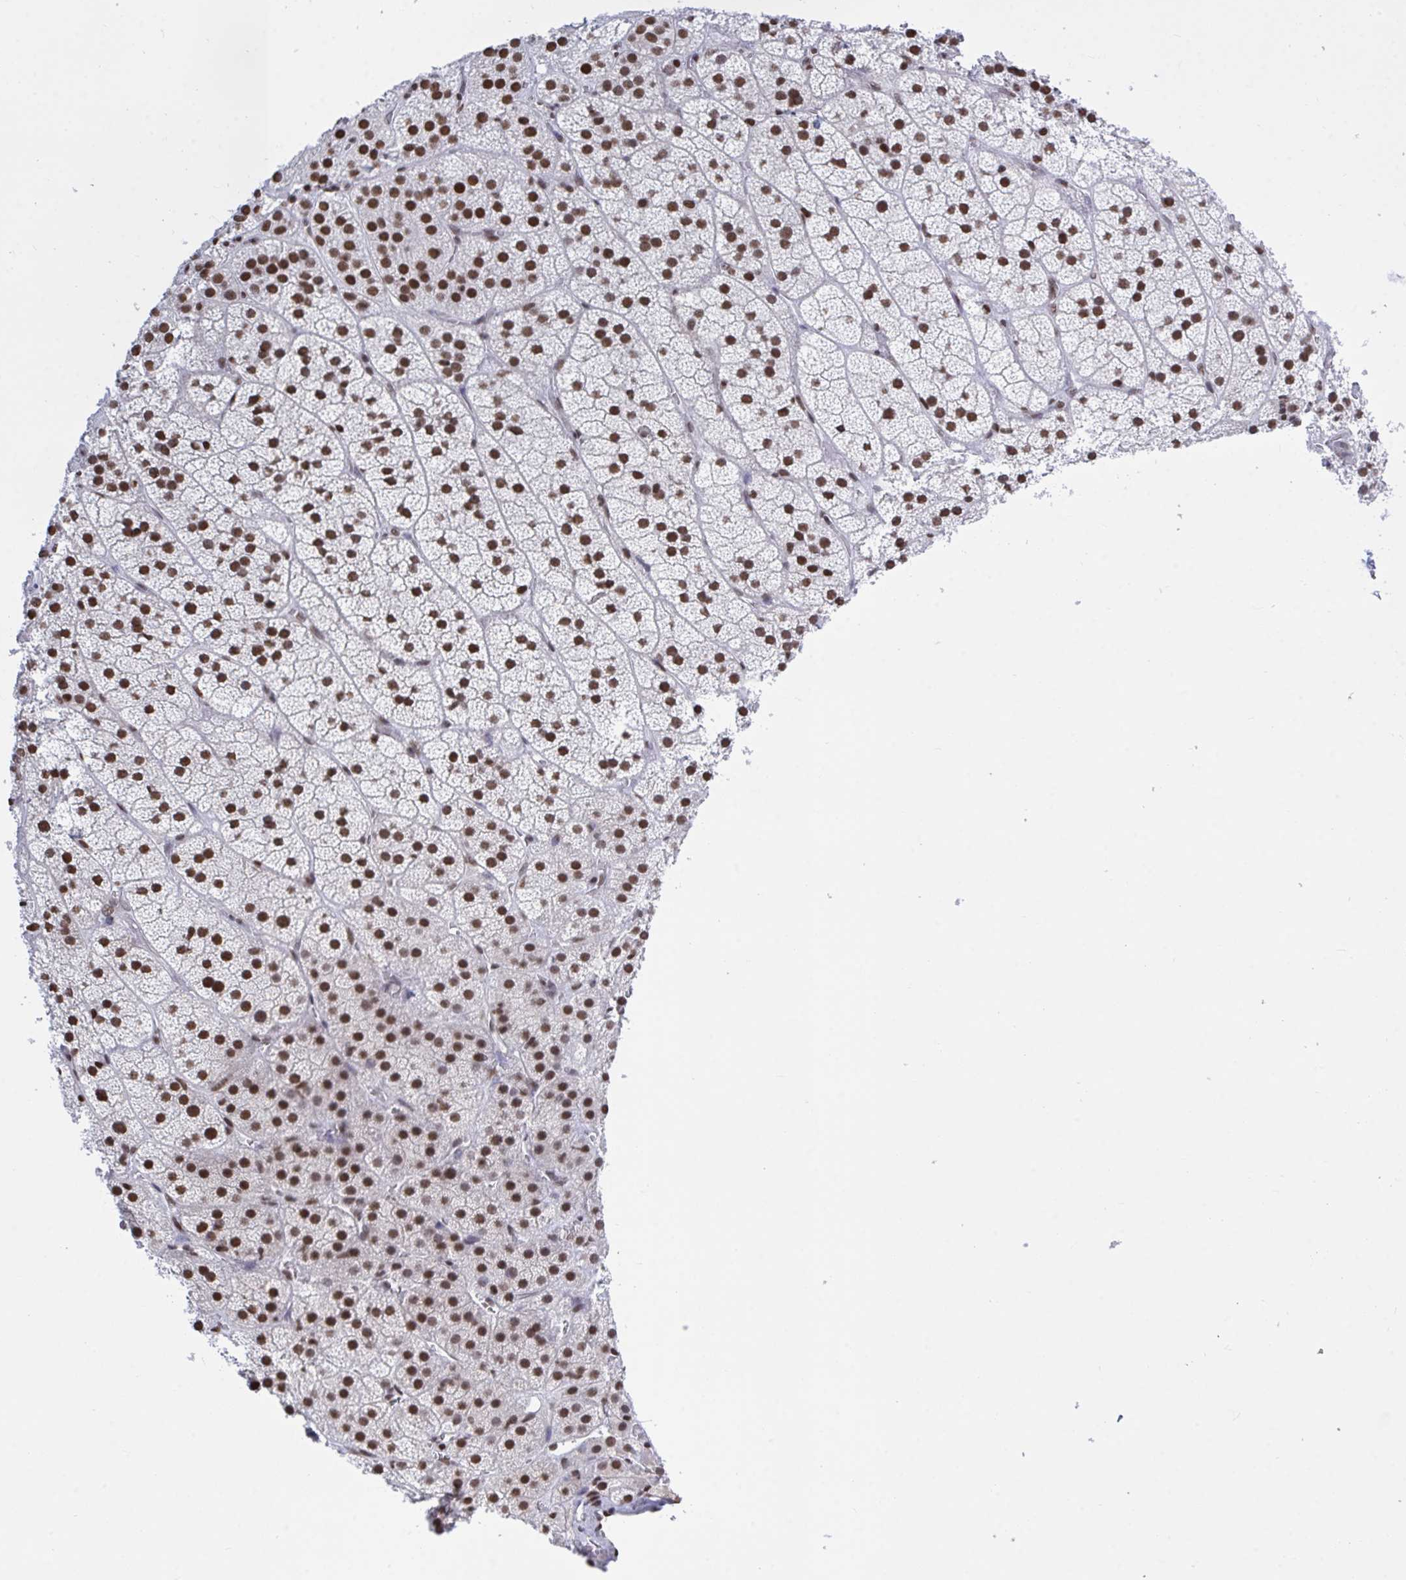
{"staining": {"intensity": "strong", "quantity": ">75%", "location": "nuclear"}, "tissue": "adrenal gland", "cell_type": "Glandular cells", "image_type": "normal", "snomed": [{"axis": "morphology", "description": "Normal tissue, NOS"}, {"axis": "topography", "description": "Adrenal gland"}], "caption": "A brown stain labels strong nuclear expression of a protein in glandular cells of normal human adrenal gland. The staining was performed using DAB to visualize the protein expression in brown, while the nuclei were stained in blue with hematoxylin (Magnification: 20x).", "gene": "HNRNPDL", "patient": {"sex": "male", "age": 57}}